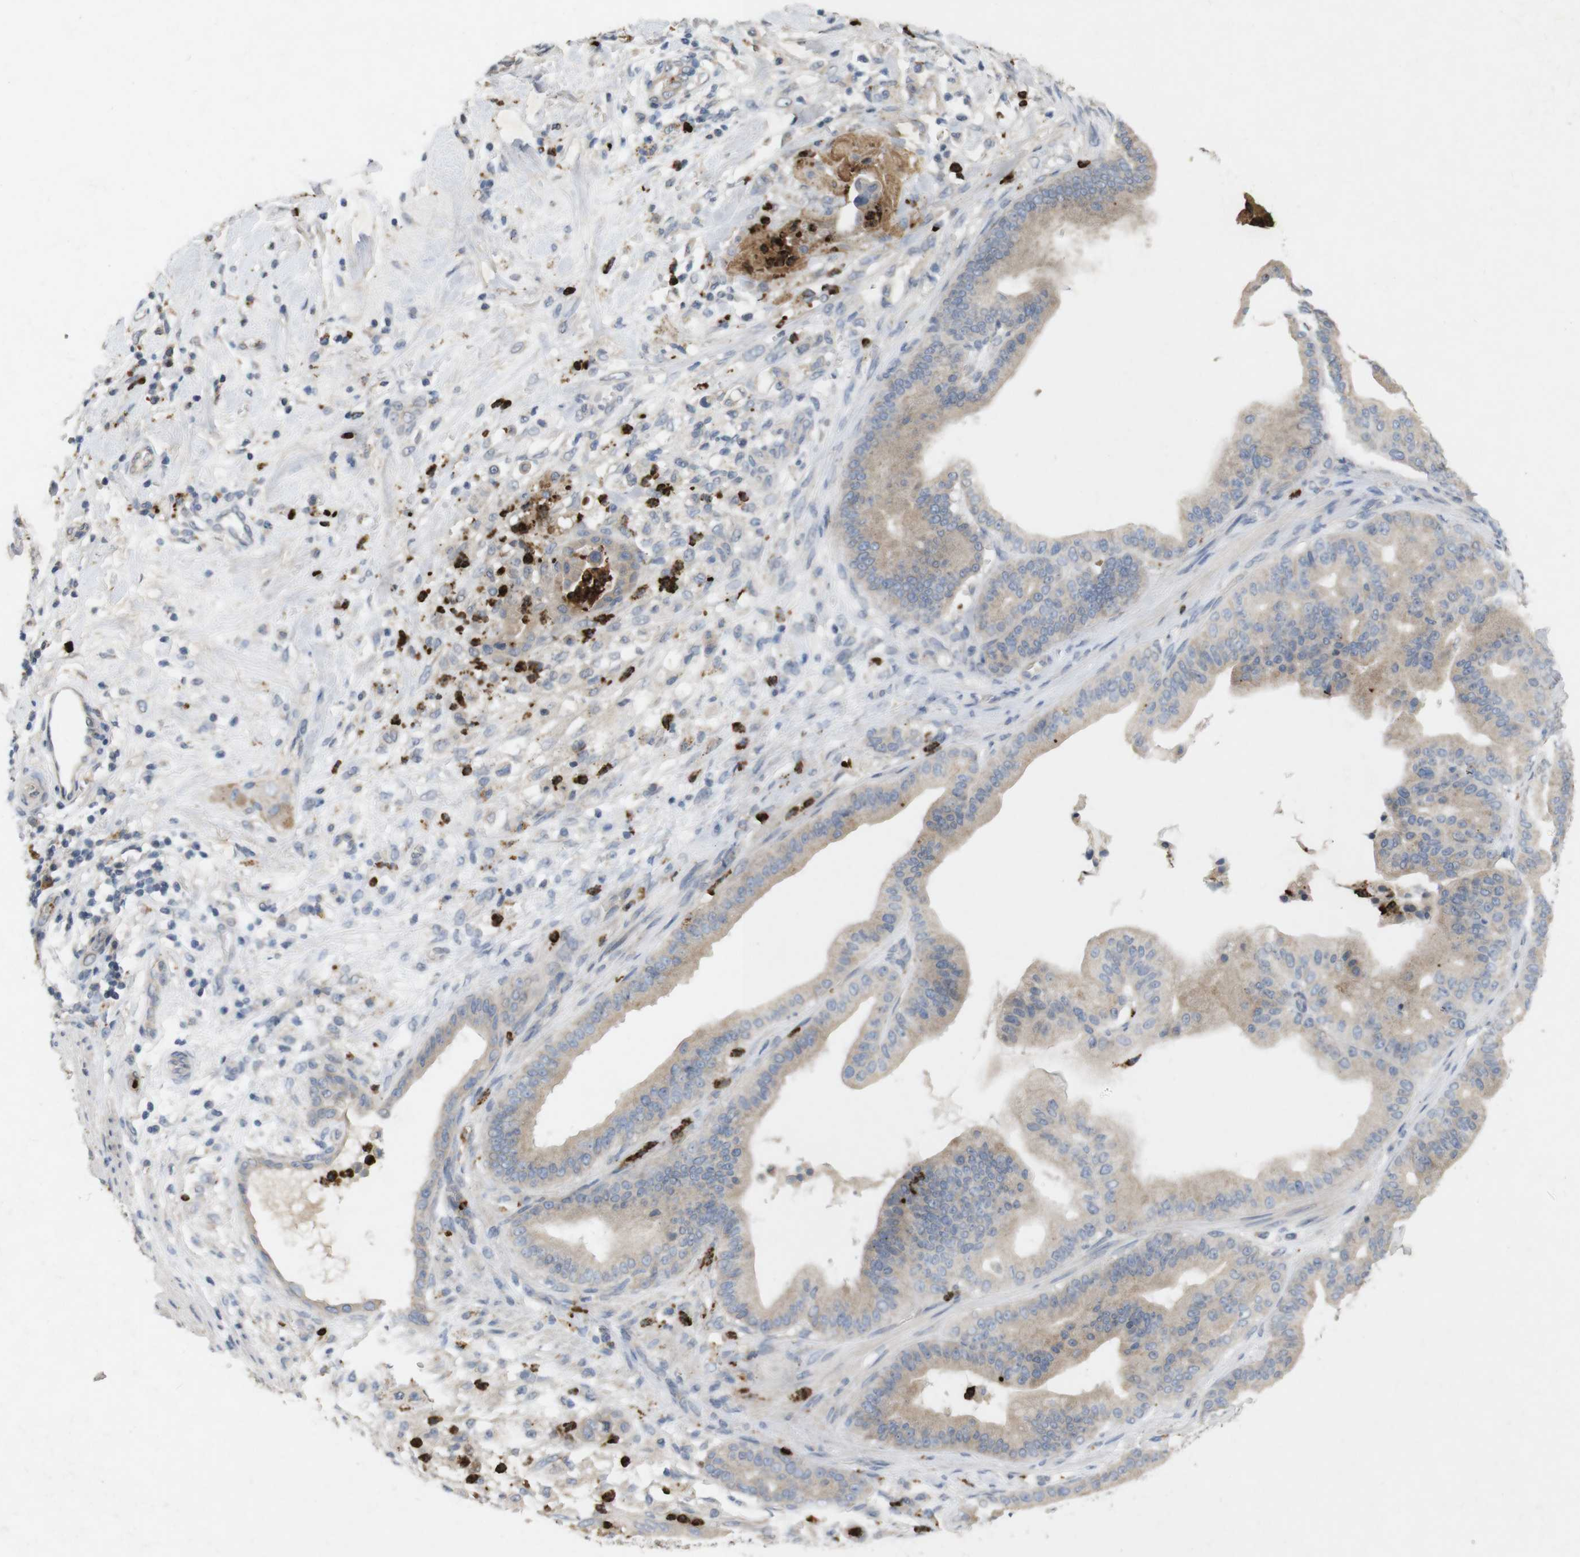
{"staining": {"intensity": "weak", "quantity": ">75%", "location": "cytoplasmic/membranous"}, "tissue": "pancreatic cancer", "cell_type": "Tumor cells", "image_type": "cancer", "snomed": [{"axis": "morphology", "description": "Adenocarcinoma, NOS"}, {"axis": "topography", "description": "Pancreas"}], "caption": "Approximately >75% of tumor cells in human pancreatic adenocarcinoma reveal weak cytoplasmic/membranous protein positivity as visualized by brown immunohistochemical staining.", "gene": "TSPAN14", "patient": {"sex": "male", "age": 63}}